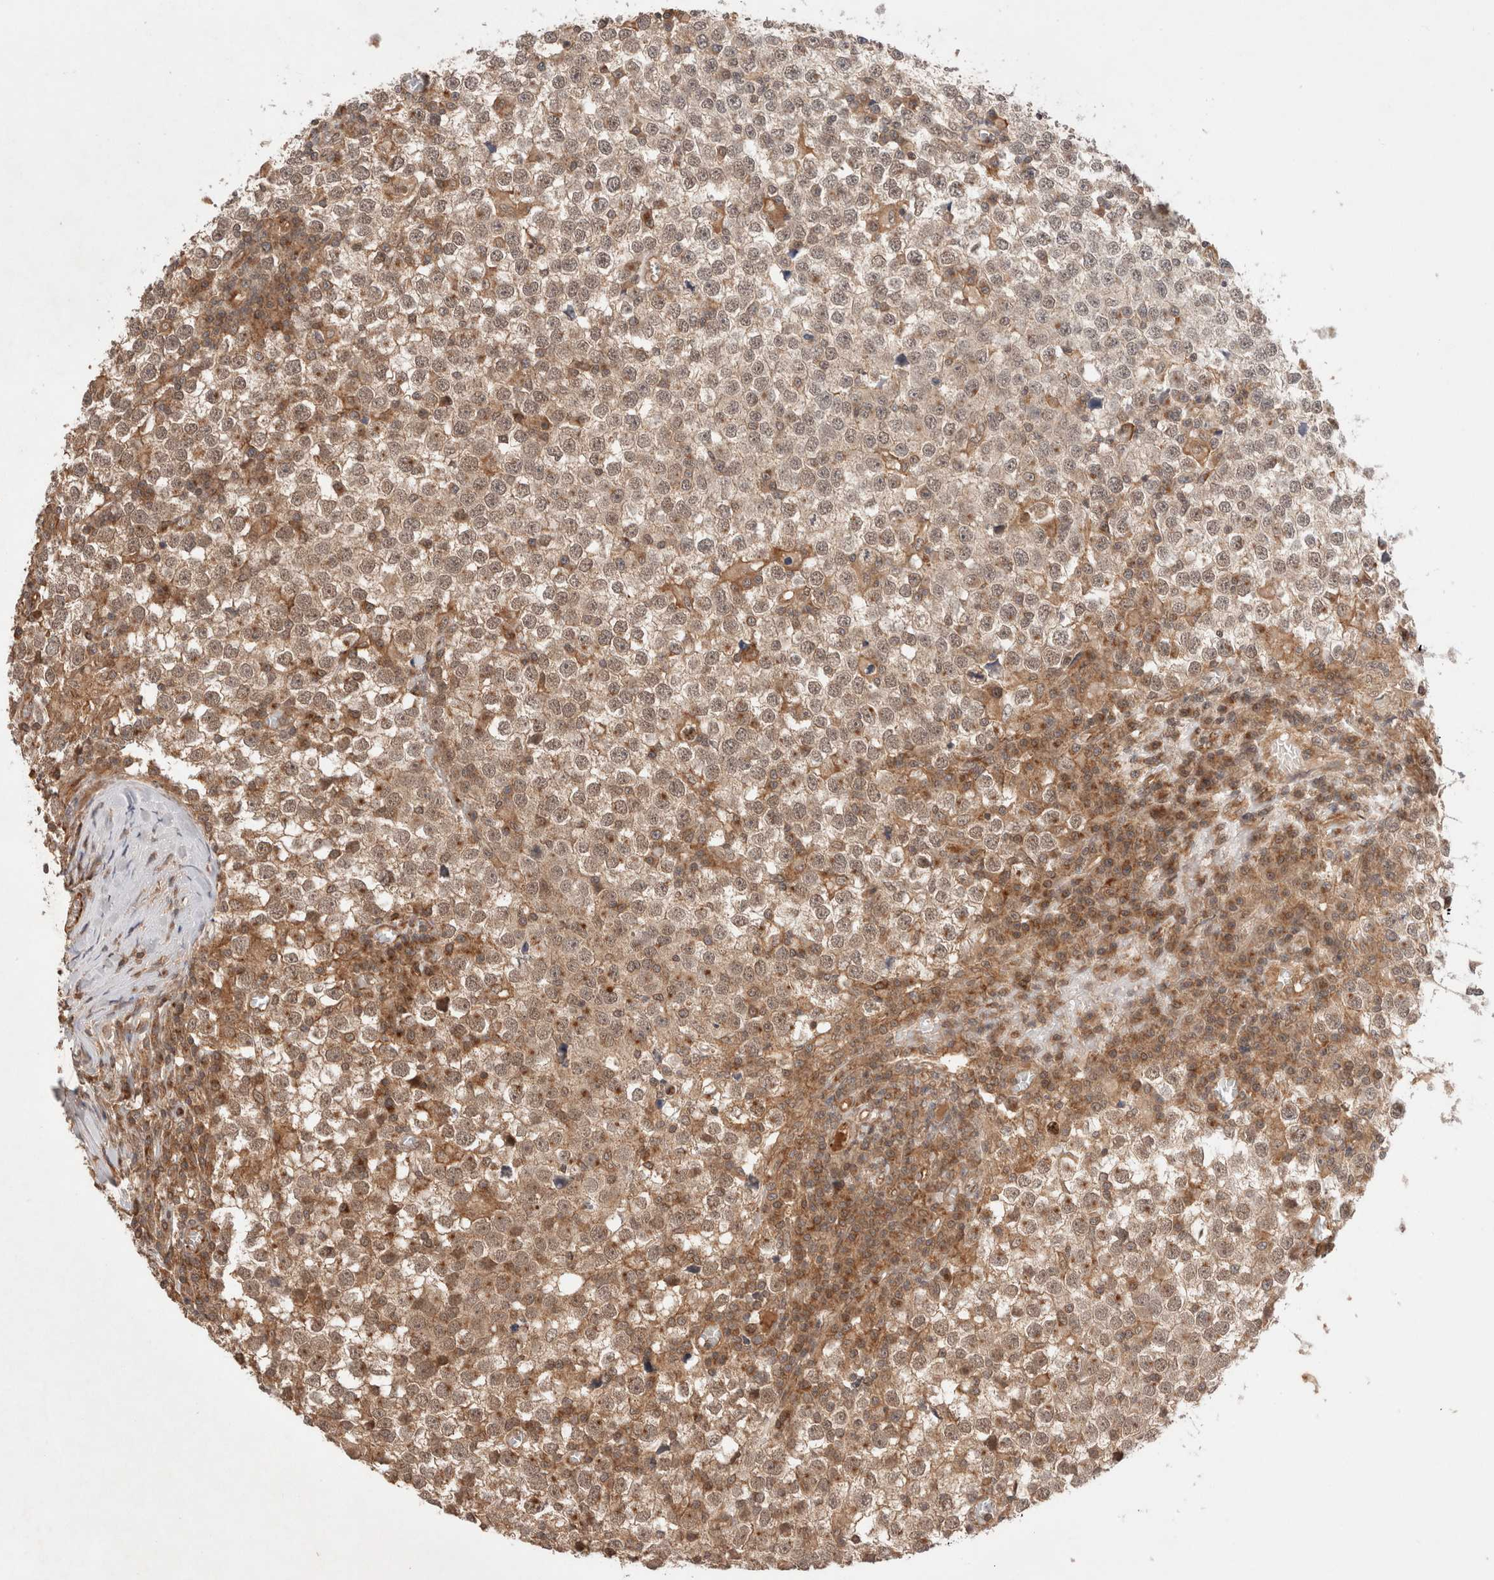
{"staining": {"intensity": "moderate", "quantity": ">75%", "location": "cytoplasmic/membranous,nuclear"}, "tissue": "testis cancer", "cell_type": "Tumor cells", "image_type": "cancer", "snomed": [{"axis": "morphology", "description": "Seminoma, NOS"}, {"axis": "topography", "description": "Testis"}], "caption": "Protein staining exhibits moderate cytoplasmic/membranous and nuclear positivity in approximately >75% of tumor cells in testis cancer (seminoma). (DAB IHC with brightfield microscopy, high magnification).", "gene": "SIKE1", "patient": {"sex": "male", "age": 65}}